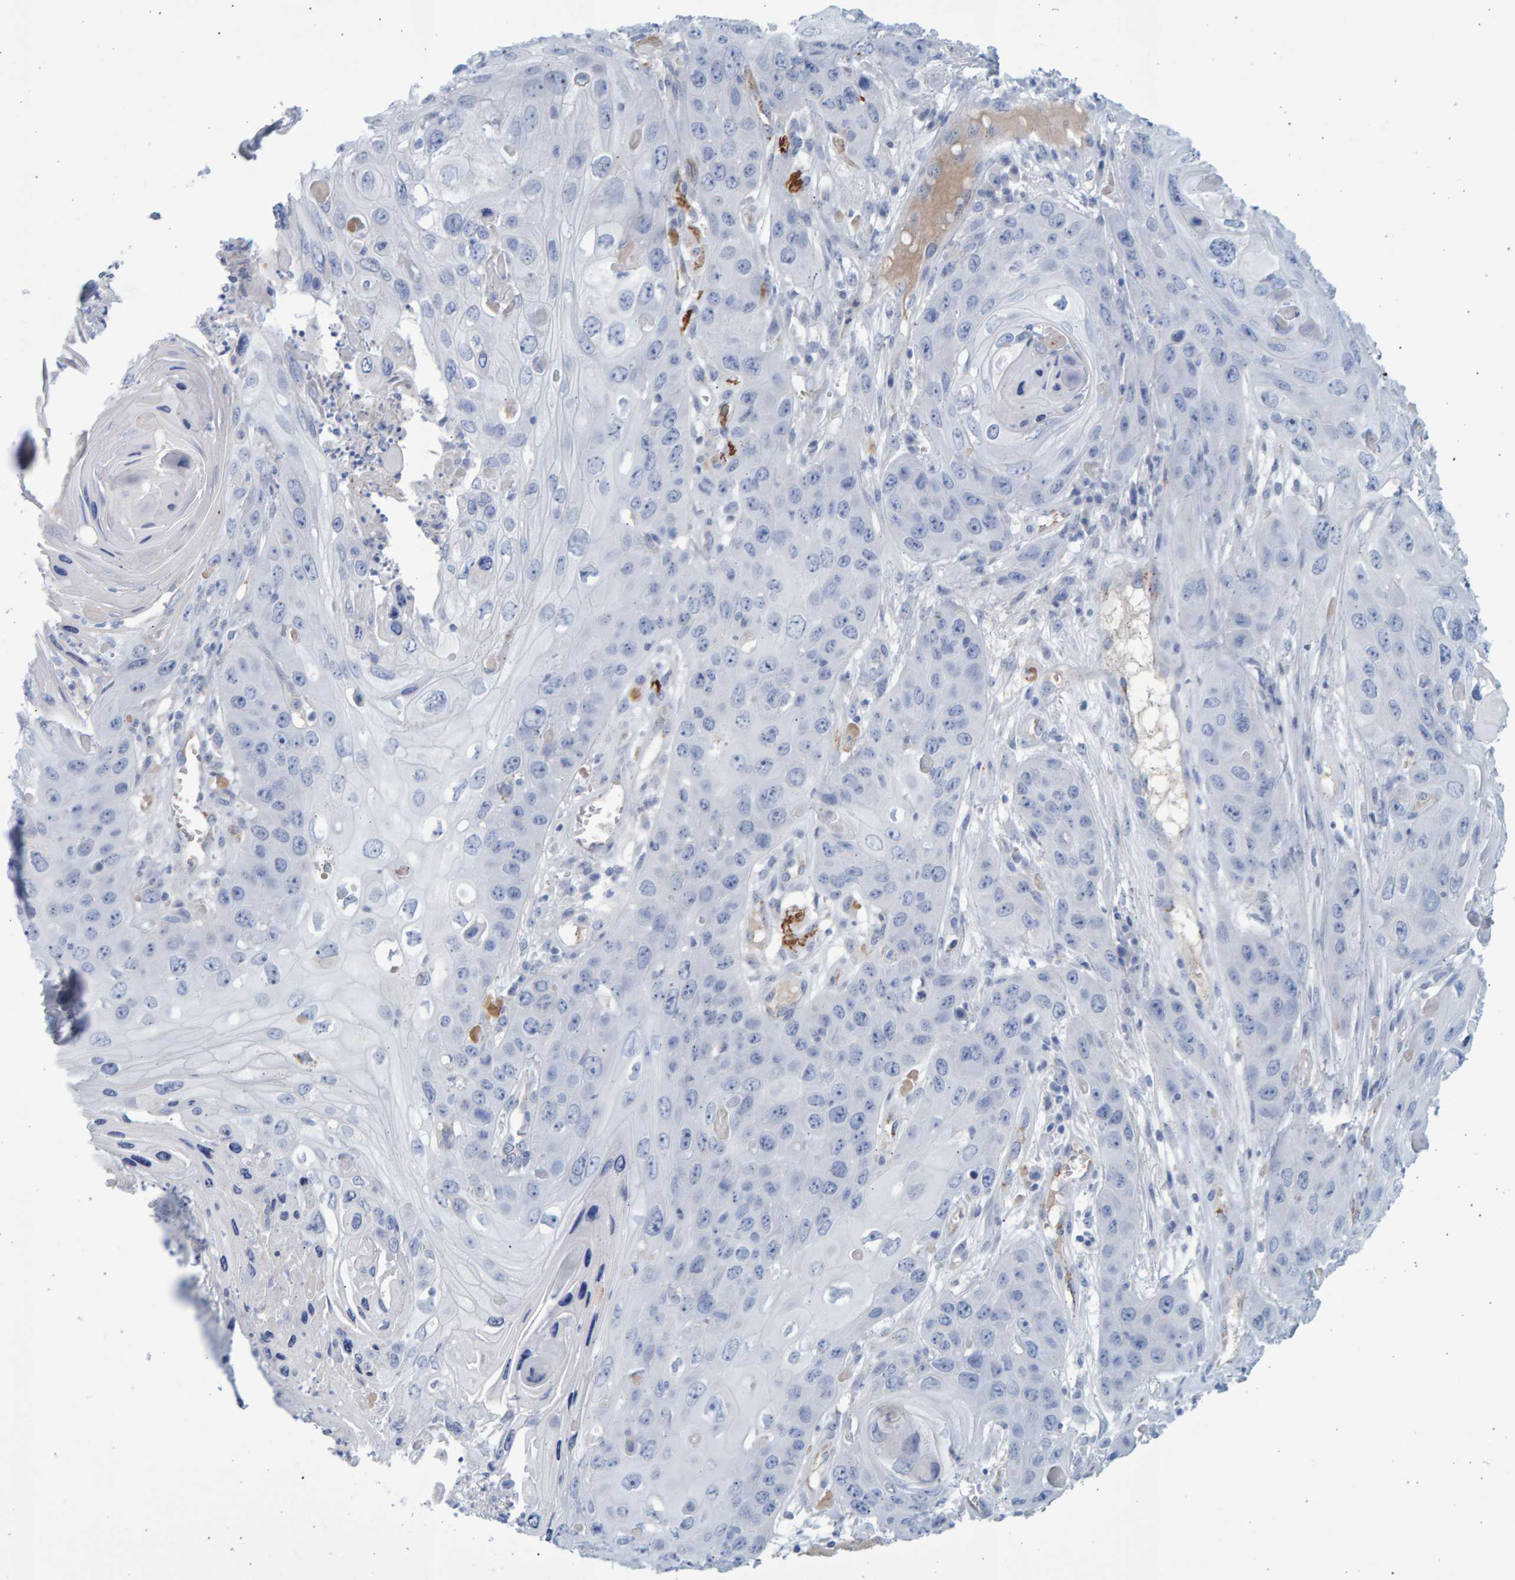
{"staining": {"intensity": "negative", "quantity": "none", "location": "none"}, "tissue": "skin cancer", "cell_type": "Tumor cells", "image_type": "cancer", "snomed": [{"axis": "morphology", "description": "Squamous cell carcinoma, NOS"}, {"axis": "topography", "description": "Skin"}], "caption": "Tumor cells show no significant protein positivity in squamous cell carcinoma (skin).", "gene": "SLC34A3", "patient": {"sex": "male", "age": 55}}